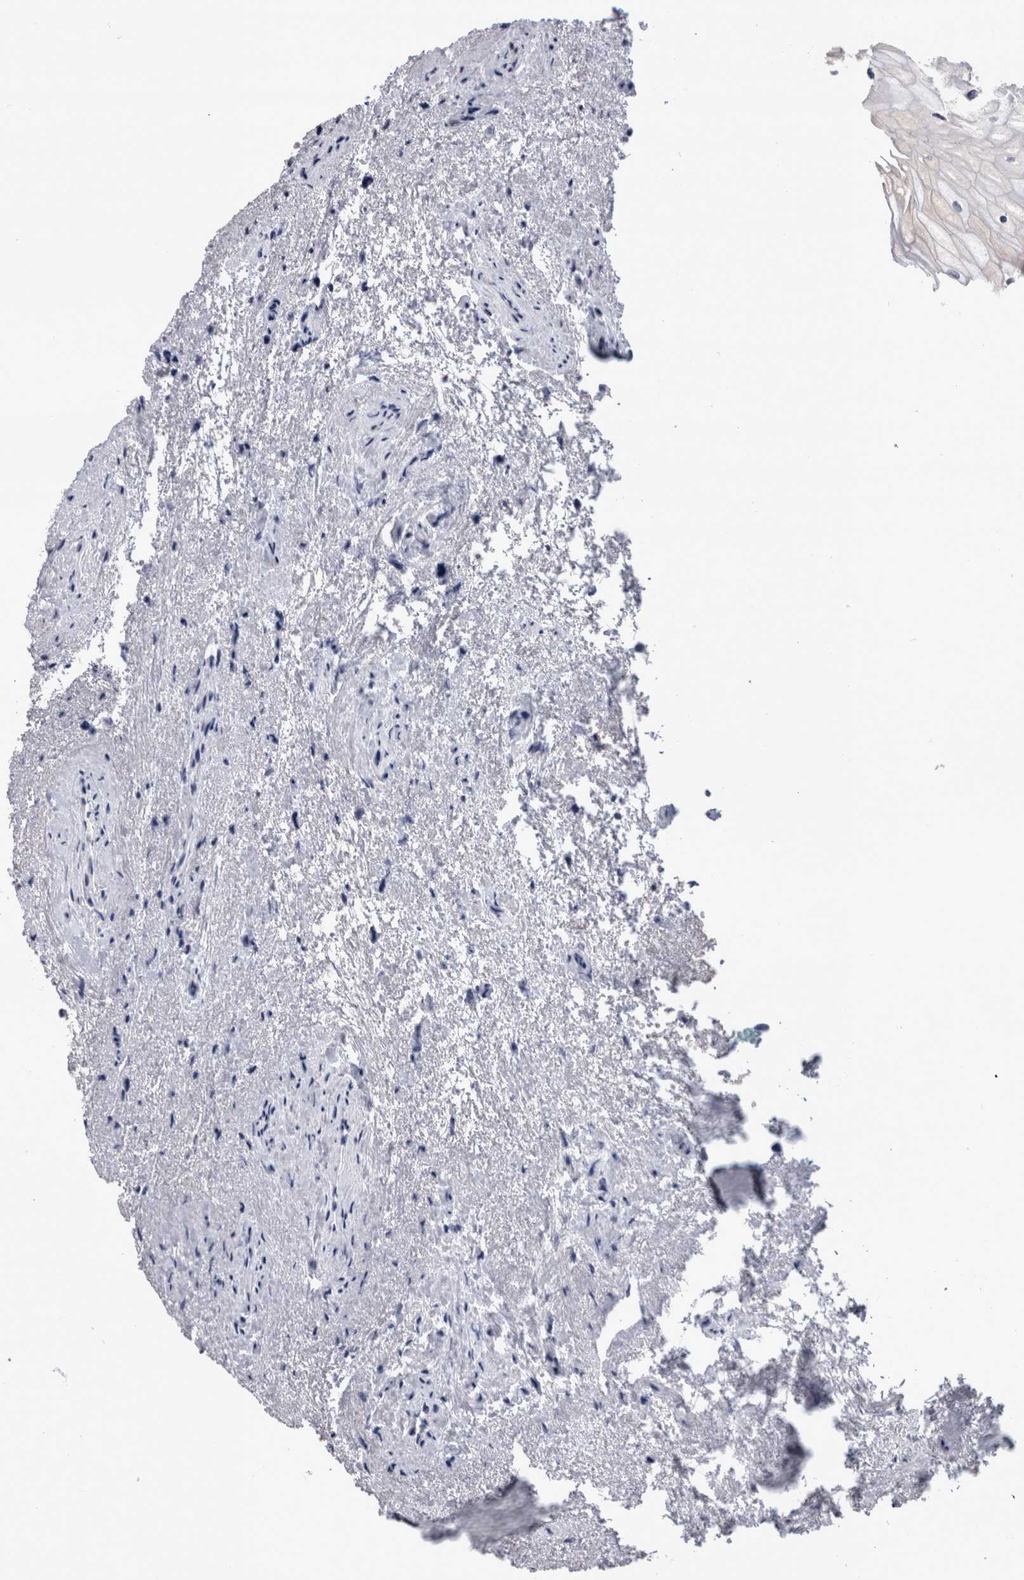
{"staining": {"intensity": "negative", "quantity": "none", "location": "none"}, "tissue": "urinary bladder", "cell_type": "Urothelial cells", "image_type": "normal", "snomed": [{"axis": "morphology", "description": "Normal tissue, NOS"}, {"axis": "topography", "description": "Urinary bladder"}], "caption": "Histopathology image shows no protein staining in urothelial cells of unremarkable urinary bladder. (DAB (3,3'-diaminobenzidine) immunohistochemistry, high magnification).", "gene": "PAX5", "patient": {"sex": "female", "age": 67}}